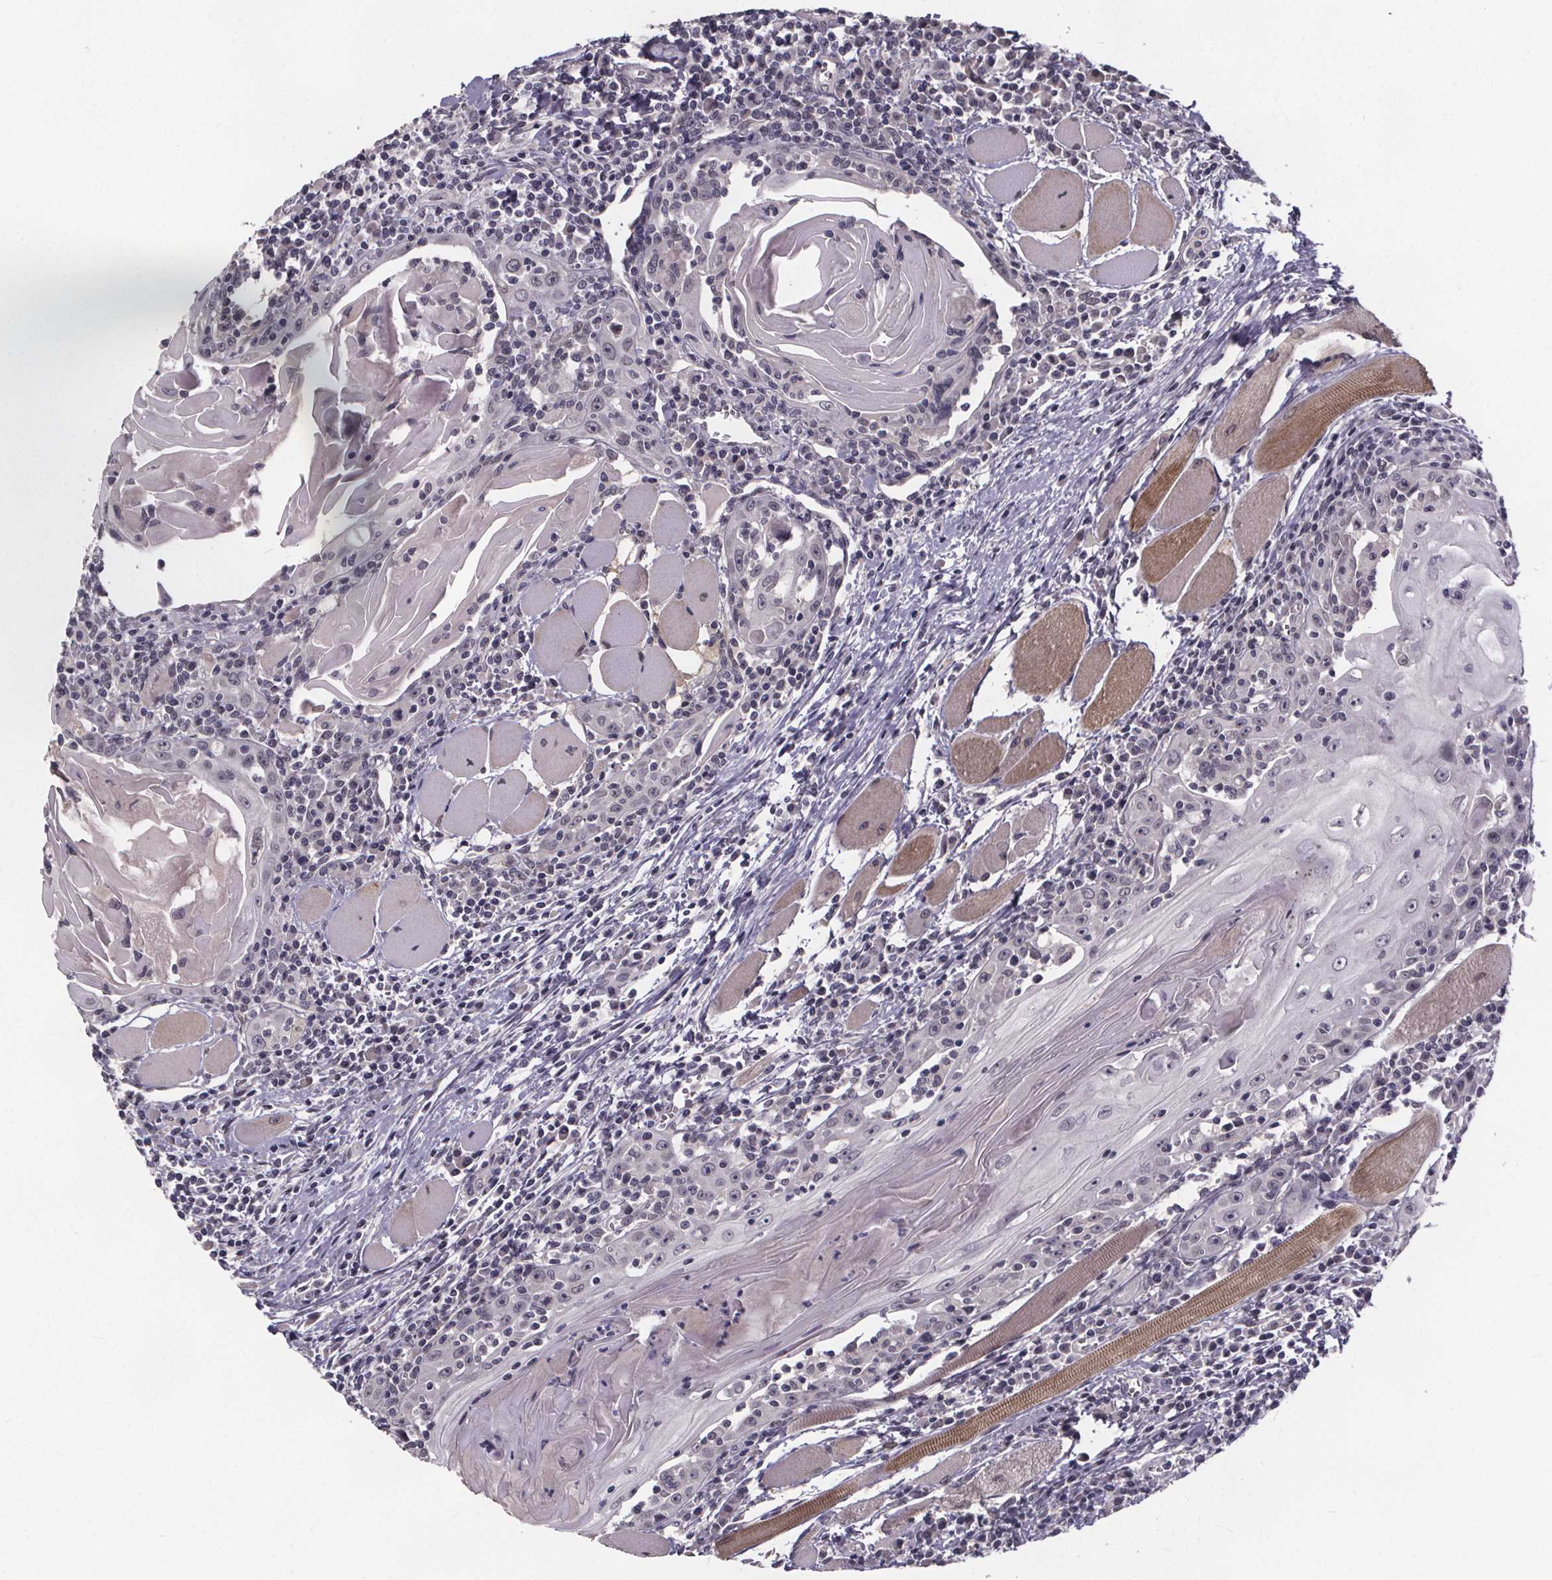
{"staining": {"intensity": "negative", "quantity": "none", "location": "none"}, "tissue": "head and neck cancer", "cell_type": "Tumor cells", "image_type": "cancer", "snomed": [{"axis": "morphology", "description": "Normal tissue, NOS"}, {"axis": "morphology", "description": "Squamous cell carcinoma, NOS"}, {"axis": "topography", "description": "Oral tissue"}, {"axis": "topography", "description": "Head-Neck"}], "caption": "Immunohistochemistry (IHC) image of neoplastic tissue: head and neck cancer stained with DAB (3,3'-diaminobenzidine) demonstrates no significant protein staining in tumor cells. (DAB IHC visualized using brightfield microscopy, high magnification).", "gene": "FAM181B", "patient": {"sex": "male", "age": 52}}